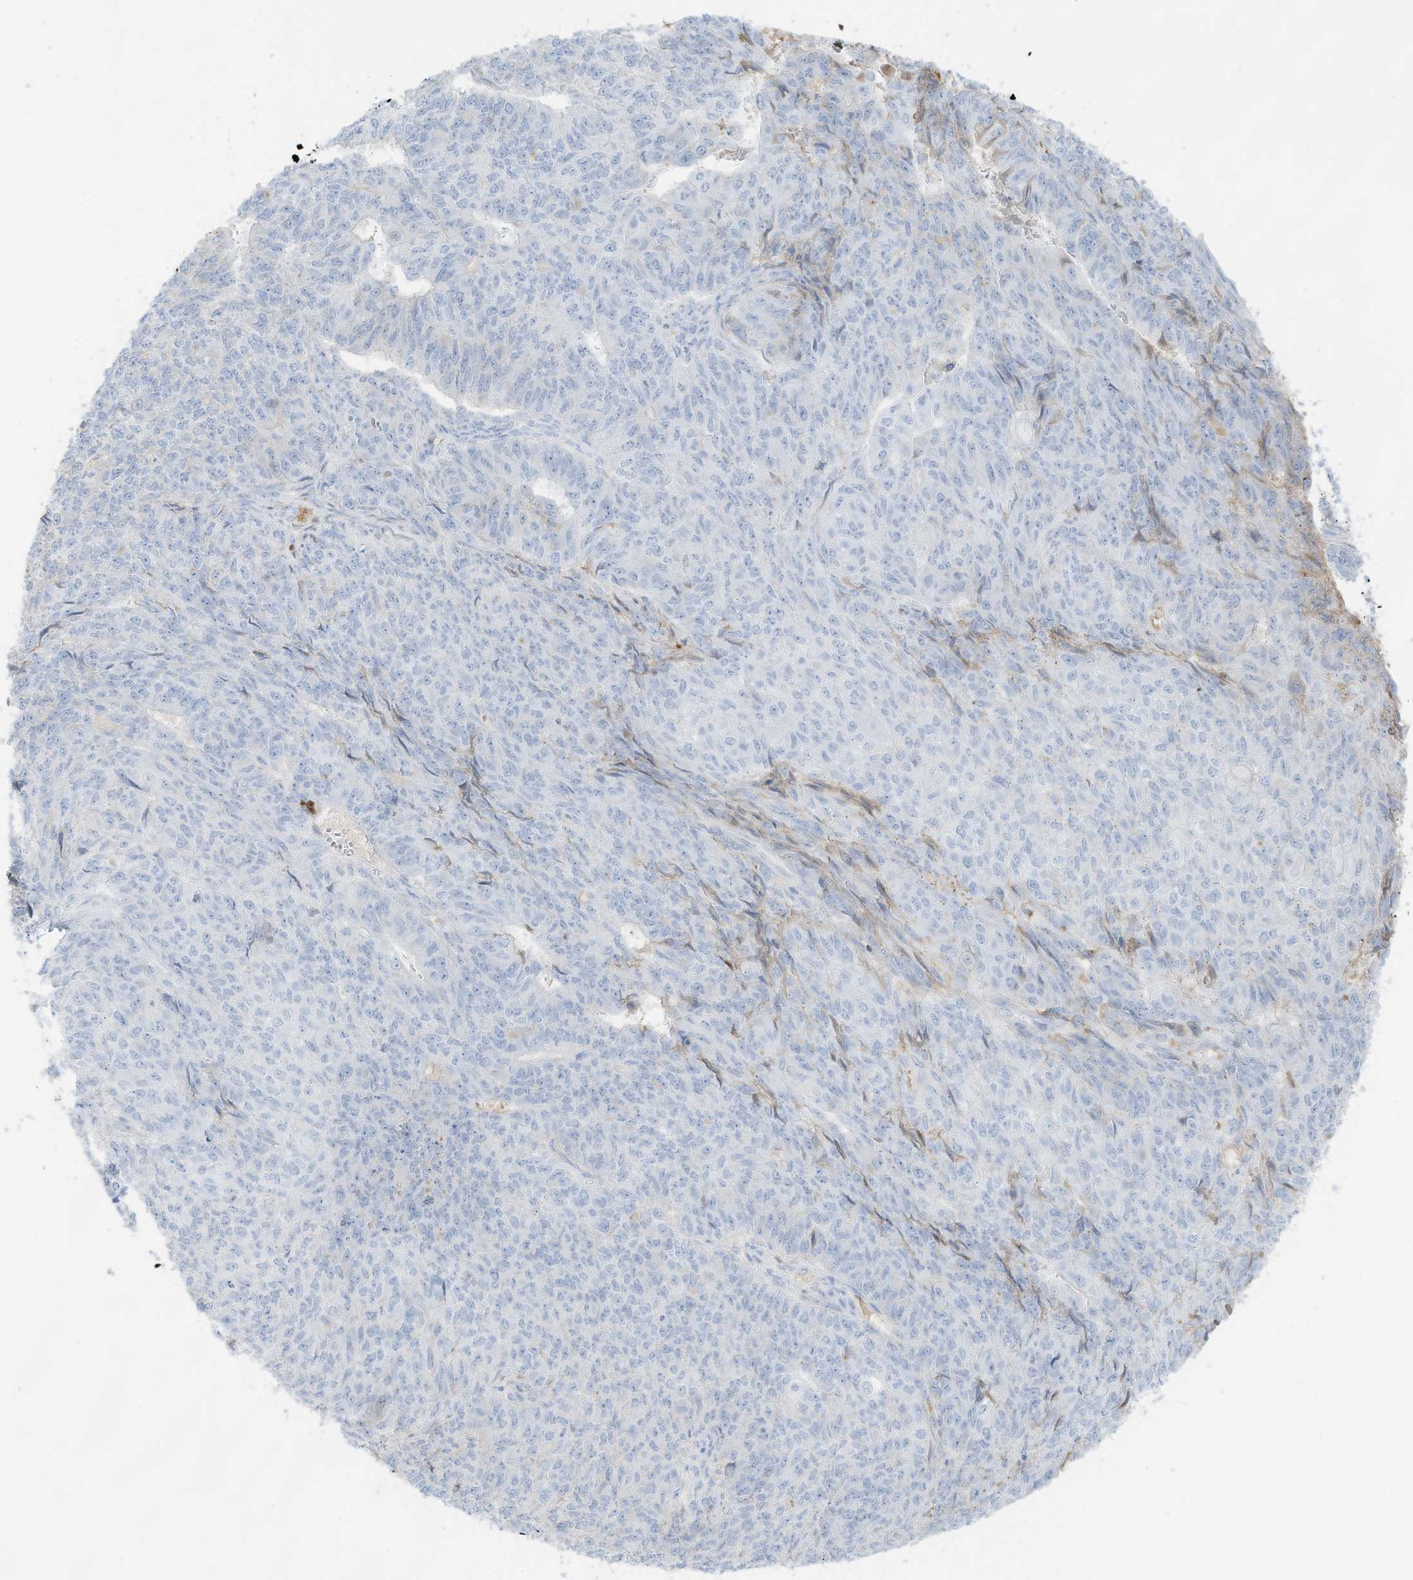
{"staining": {"intensity": "negative", "quantity": "none", "location": "none"}, "tissue": "endometrial cancer", "cell_type": "Tumor cells", "image_type": "cancer", "snomed": [{"axis": "morphology", "description": "Adenocarcinoma, NOS"}, {"axis": "topography", "description": "Endometrium"}], "caption": "DAB (3,3'-diaminobenzidine) immunohistochemical staining of adenocarcinoma (endometrial) exhibits no significant staining in tumor cells.", "gene": "HSD17B13", "patient": {"sex": "female", "age": 32}}